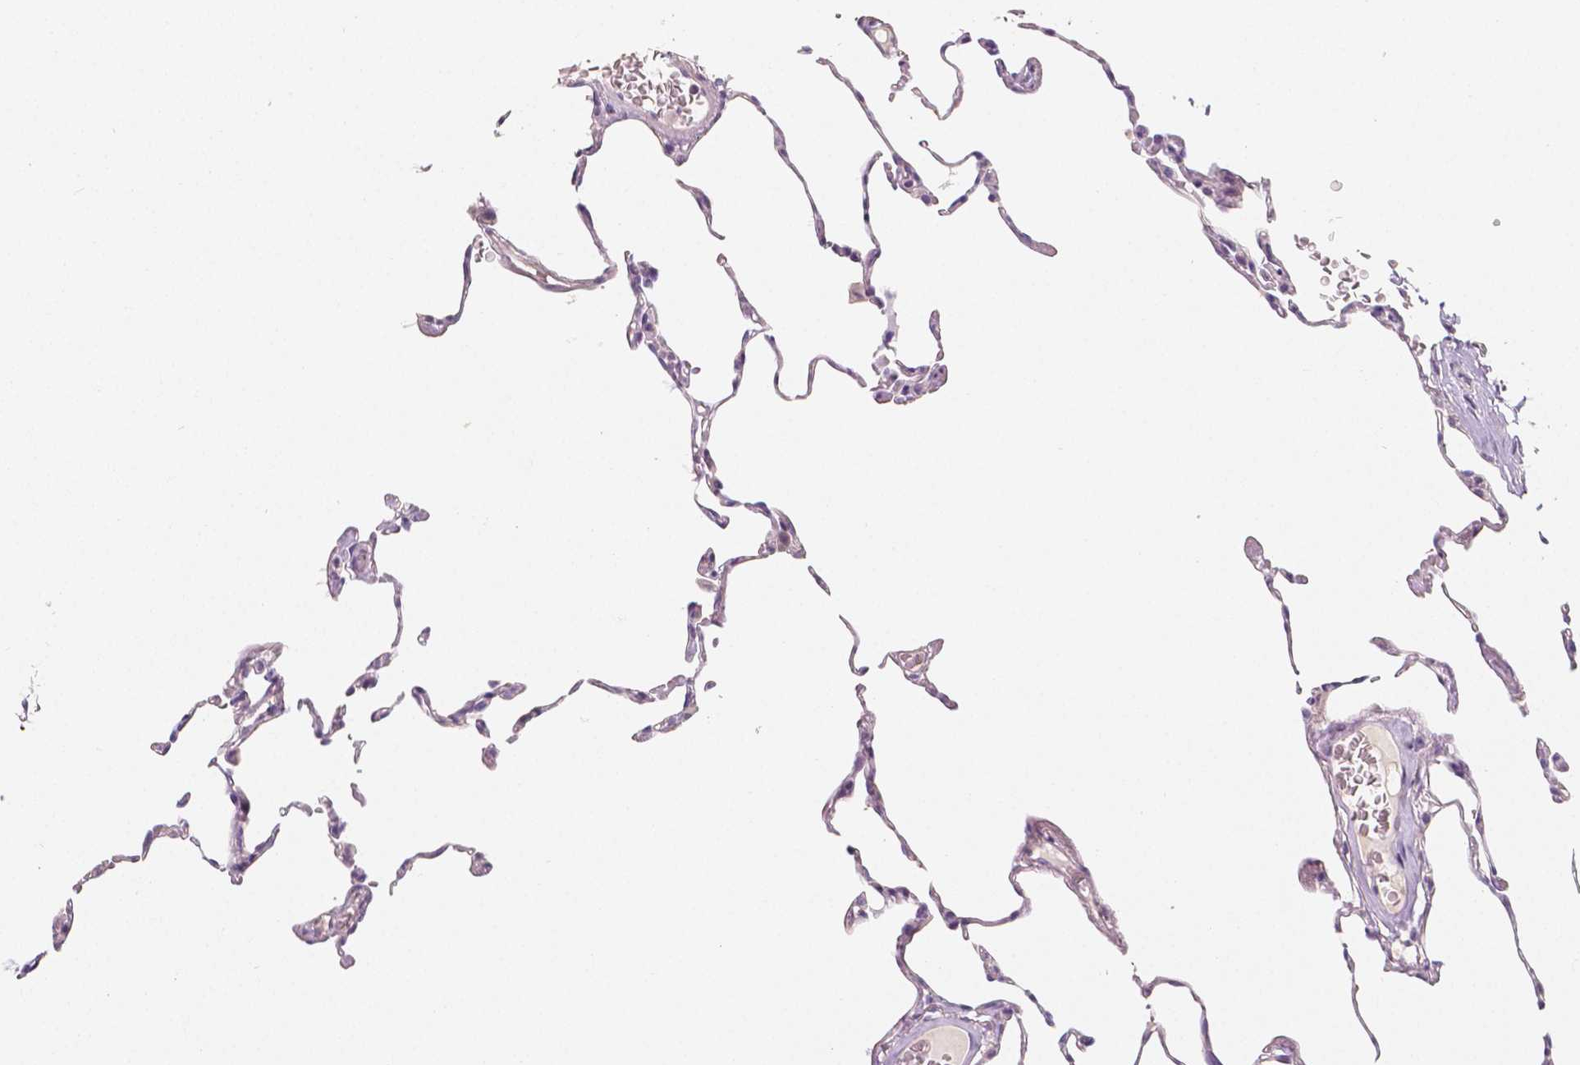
{"staining": {"intensity": "negative", "quantity": "none", "location": "none"}, "tissue": "lung", "cell_type": "Alveolar cells", "image_type": "normal", "snomed": [{"axis": "morphology", "description": "Normal tissue, NOS"}, {"axis": "topography", "description": "Lung"}], "caption": "Protein analysis of benign lung shows no significant staining in alveolar cells.", "gene": "THY1", "patient": {"sex": "female", "age": 57}}